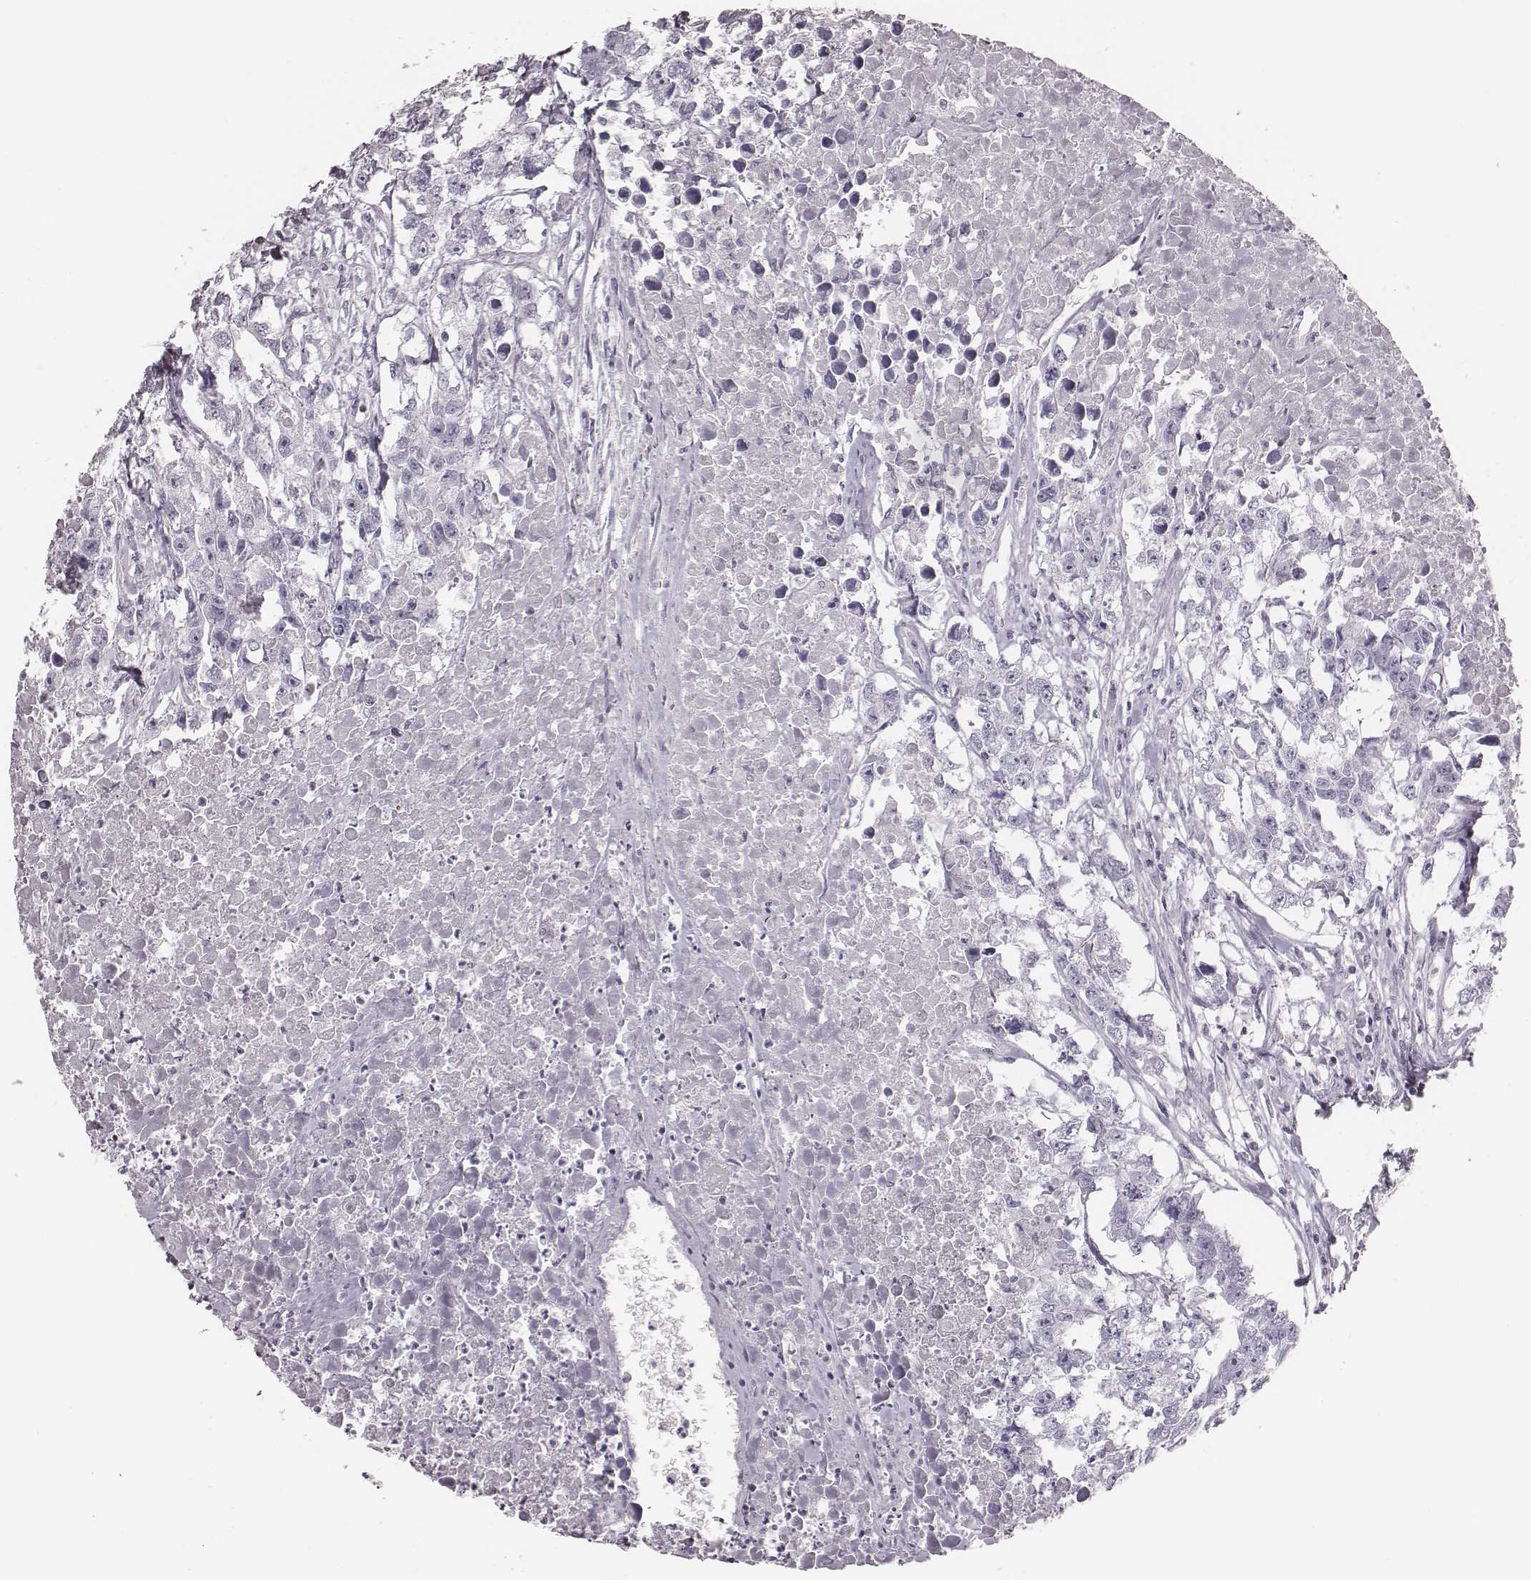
{"staining": {"intensity": "negative", "quantity": "none", "location": "none"}, "tissue": "testis cancer", "cell_type": "Tumor cells", "image_type": "cancer", "snomed": [{"axis": "morphology", "description": "Carcinoma, Embryonal, NOS"}, {"axis": "morphology", "description": "Teratoma, malignant, NOS"}, {"axis": "topography", "description": "Testis"}], "caption": "Protein analysis of testis cancer displays no significant positivity in tumor cells.", "gene": "ZNF365", "patient": {"sex": "male", "age": 44}}